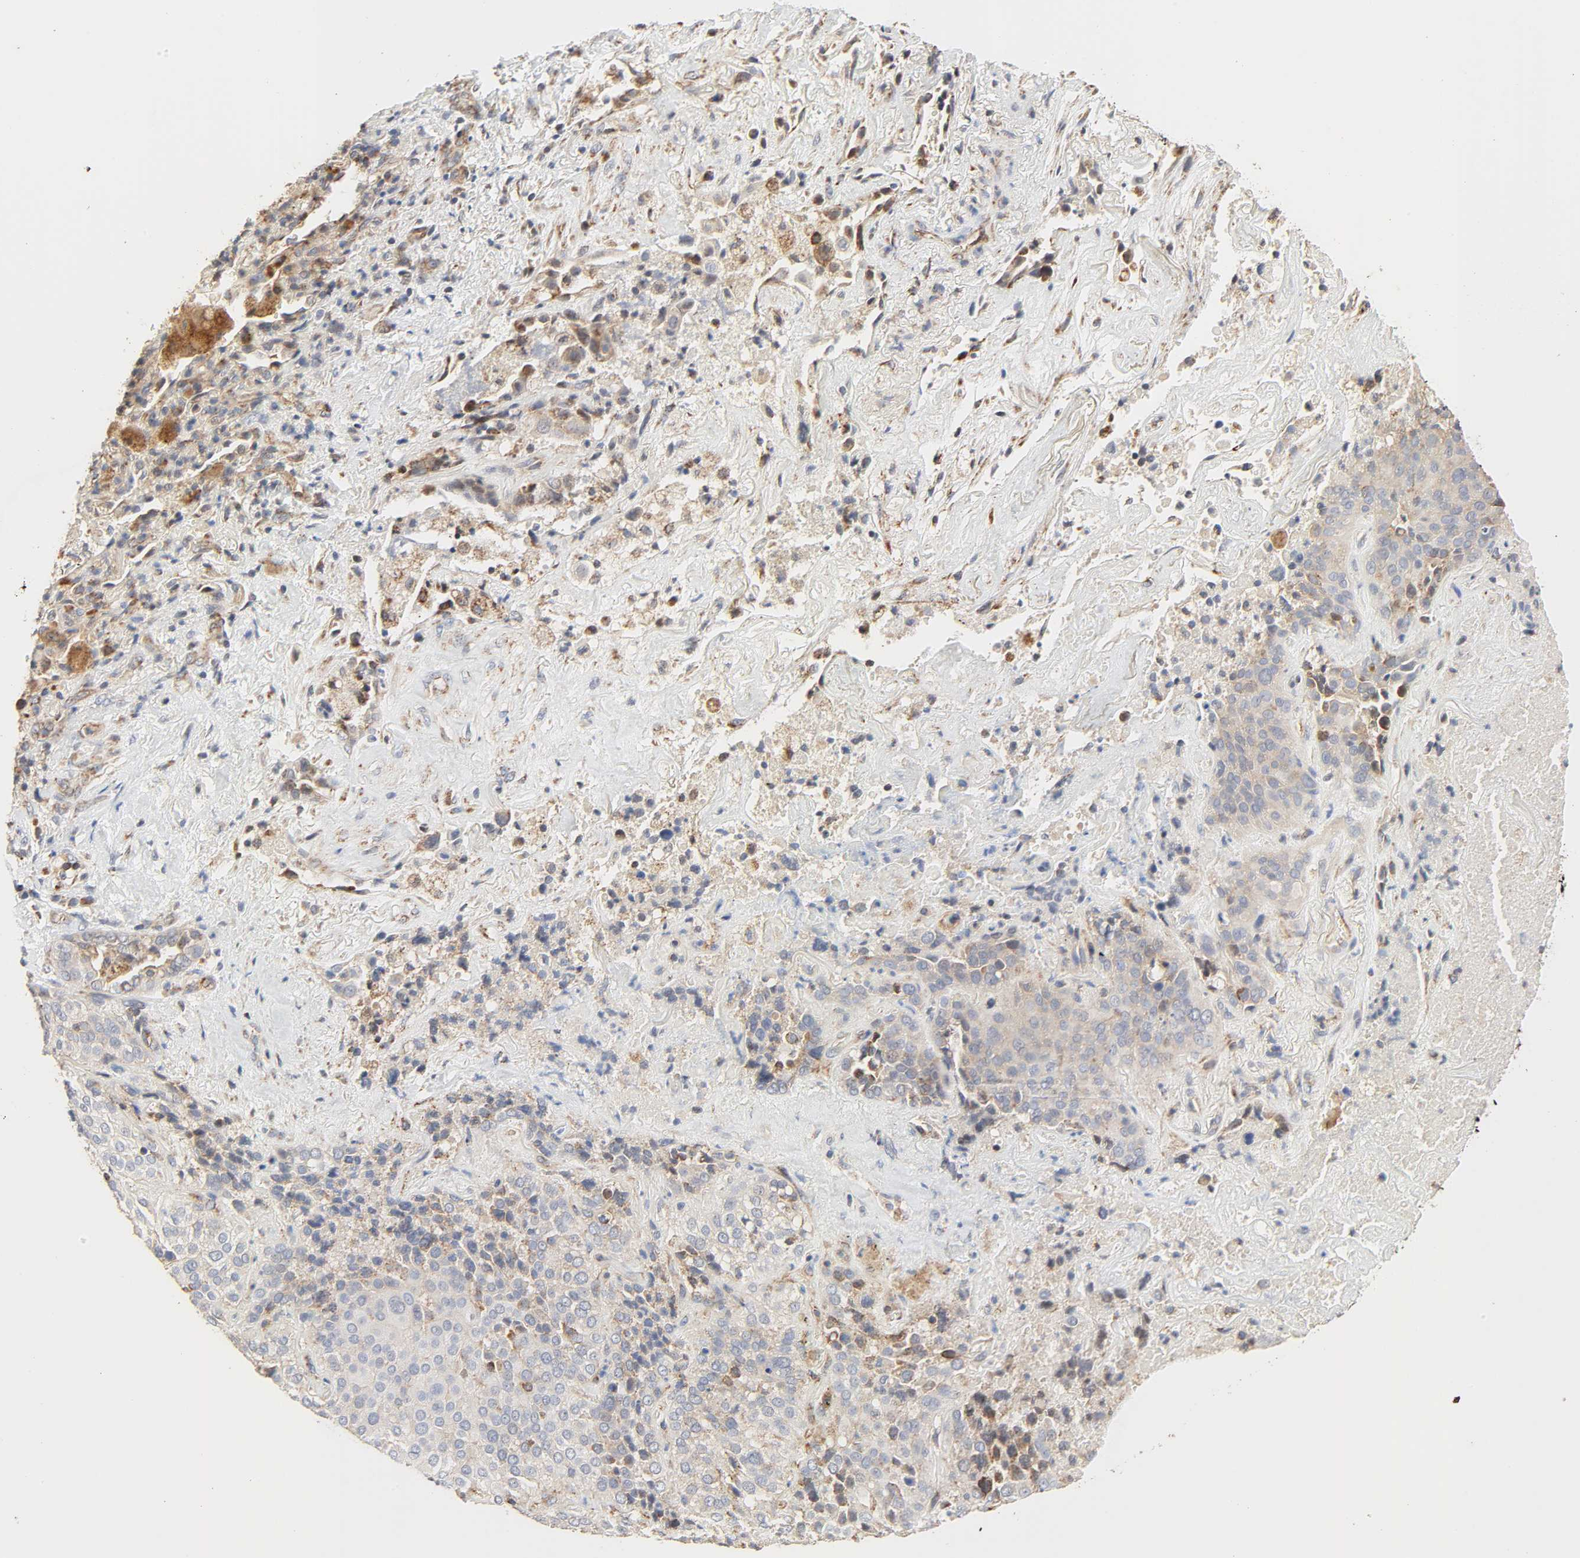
{"staining": {"intensity": "moderate", "quantity": "25%-75%", "location": "cytoplasmic/membranous"}, "tissue": "lung cancer", "cell_type": "Tumor cells", "image_type": "cancer", "snomed": [{"axis": "morphology", "description": "Squamous cell carcinoma, NOS"}, {"axis": "topography", "description": "Lung"}], "caption": "Tumor cells show medium levels of moderate cytoplasmic/membranous expression in about 25%-75% of cells in human squamous cell carcinoma (lung). (brown staining indicates protein expression, while blue staining denotes nuclei).", "gene": "ZMAT5", "patient": {"sex": "male", "age": 54}}